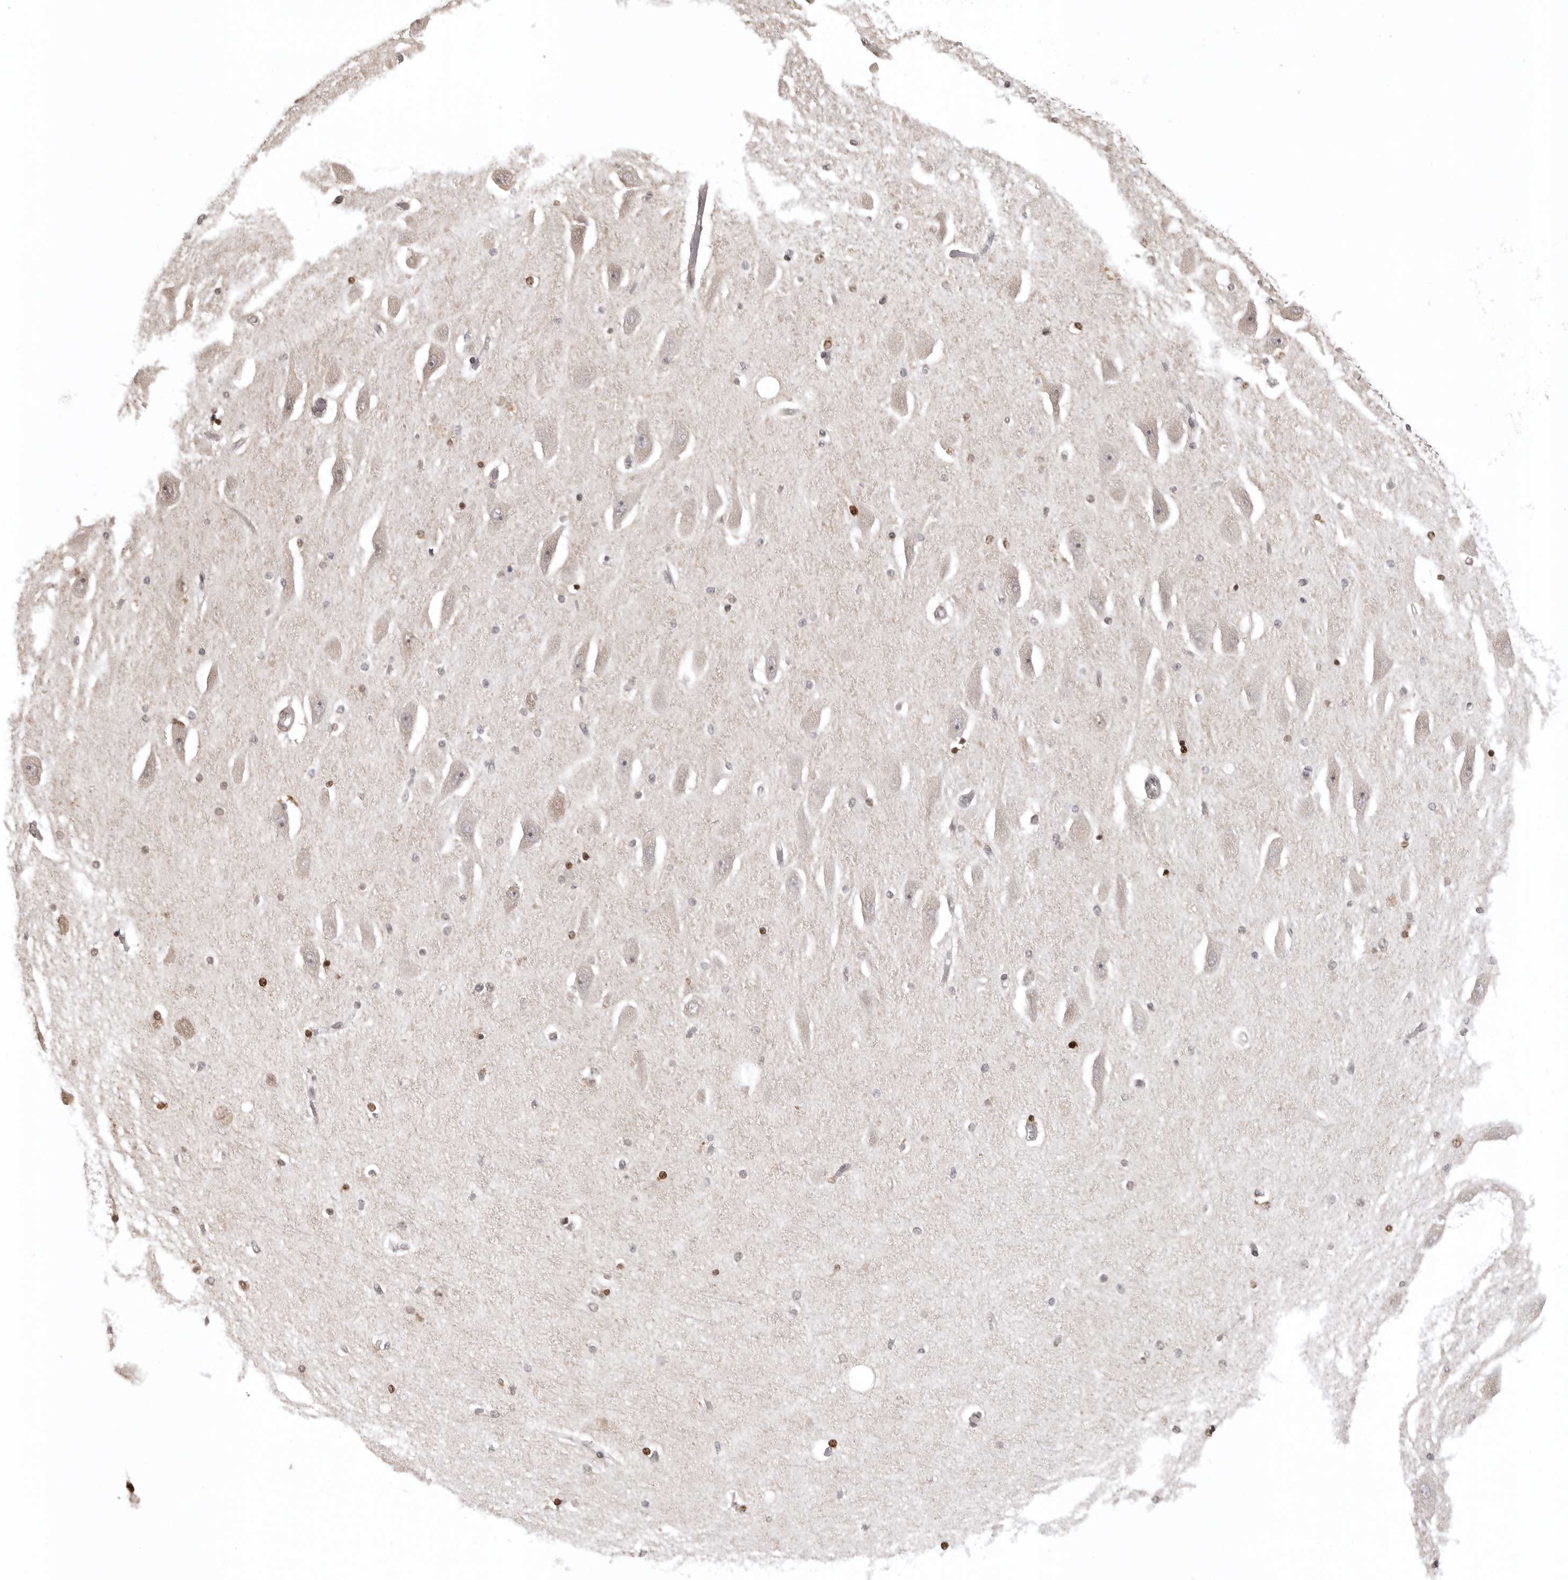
{"staining": {"intensity": "moderate", "quantity": ">75%", "location": "nuclear"}, "tissue": "hippocampus", "cell_type": "Glial cells", "image_type": "normal", "snomed": [{"axis": "morphology", "description": "Normal tissue, NOS"}, {"axis": "topography", "description": "Hippocampus"}], "caption": "Approximately >75% of glial cells in normal human hippocampus display moderate nuclear protein staining as visualized by brown immunohistochemical staining.", "gene": "ISG20L2", "patient": {"sex": "female", "age": 54}}